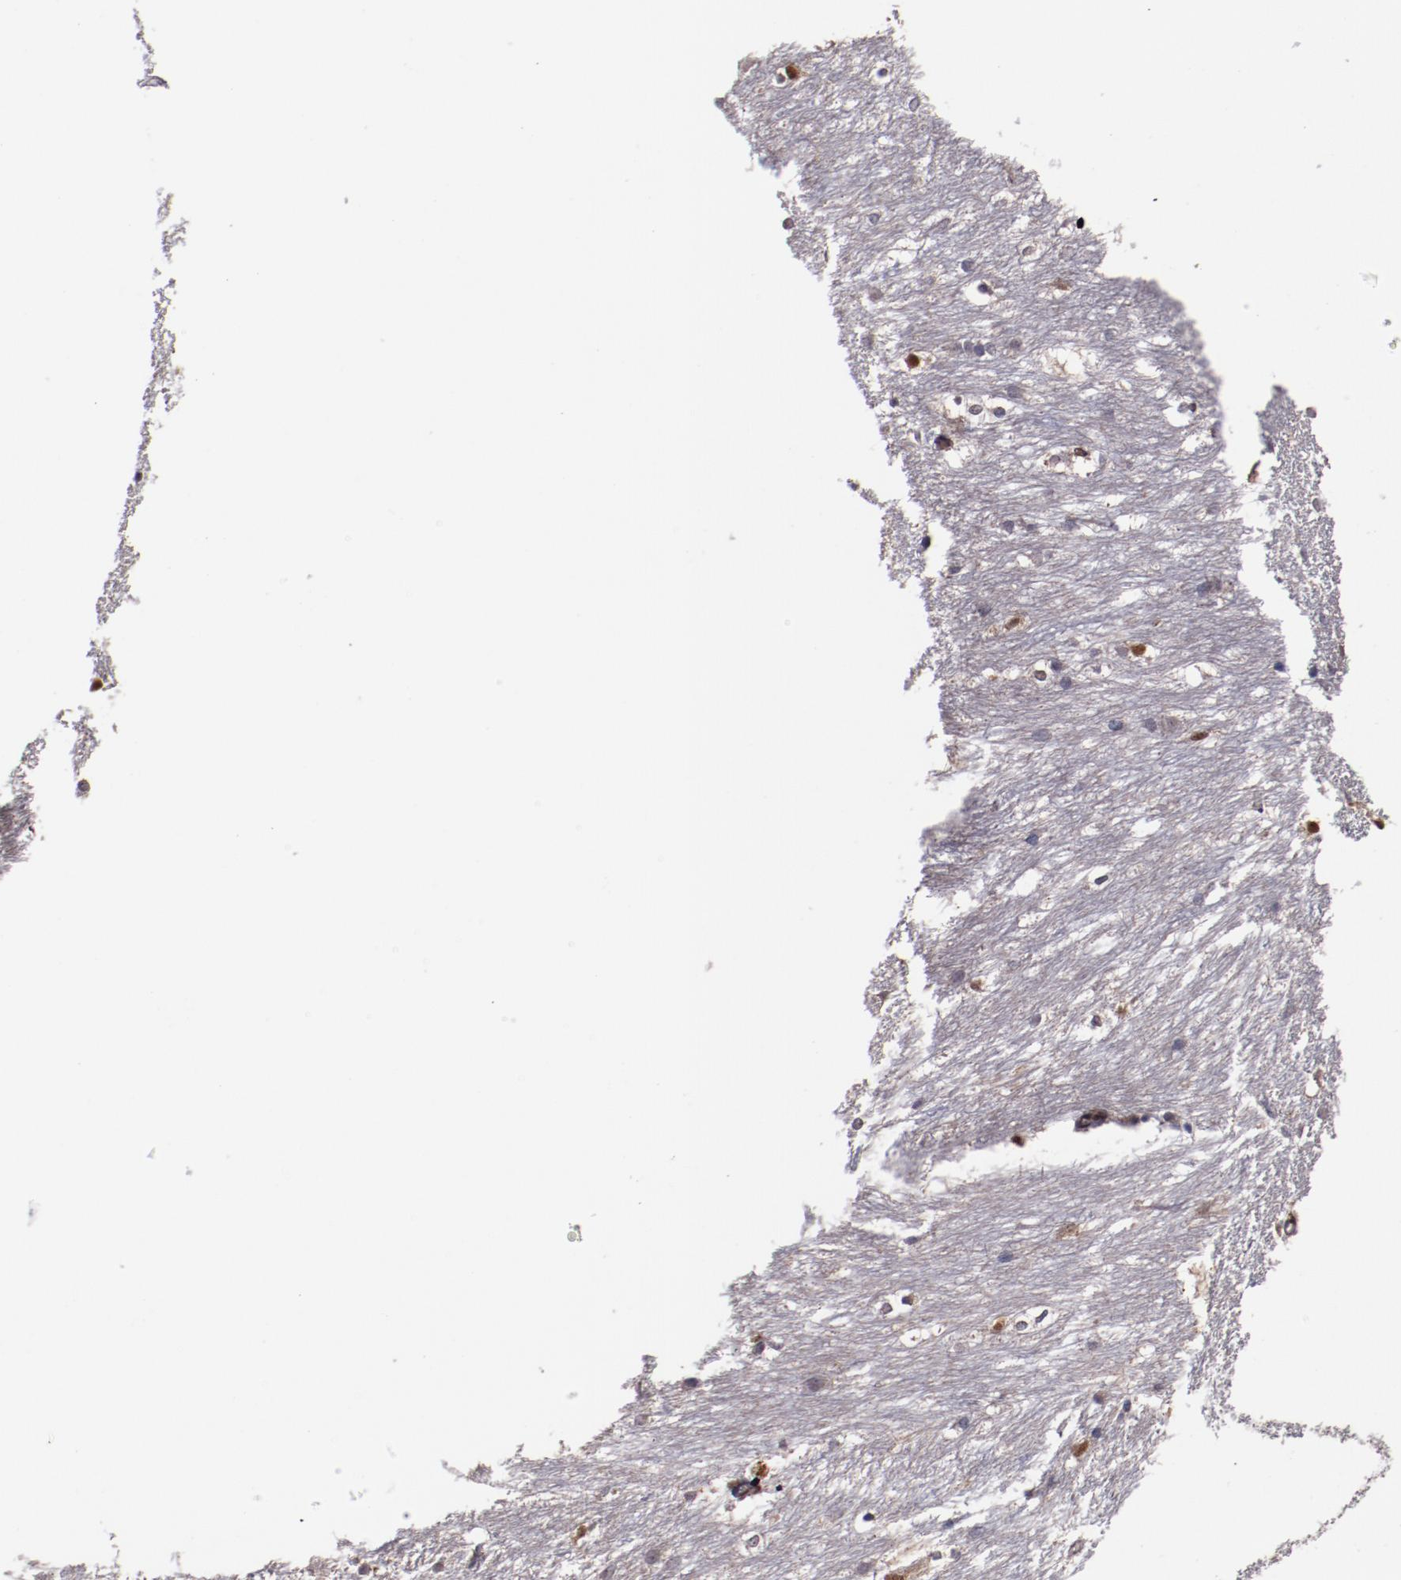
{"staining": {"intensity": "negative", "quantity": "none", "location": "none"}, "tissue": "caudate", "cell_type": "Glial cells", "image_type": "normal", "snomed": [{"axis": "morphology", "description": "Normal tissue, NOS"}, {"axis": "topography", "description": "Lateral ventricle wall"}], "caption": "Caudate was stained to show a protein in brown. There is no significant staining in glial cells. The staining is performed using DAB (3,3'-diaminobenzidine) brown chromogen with nuclei counter-stained in using hematoxylin.", "gene": "CHEK2", "patient": {"sex": "female", "age": 19}}